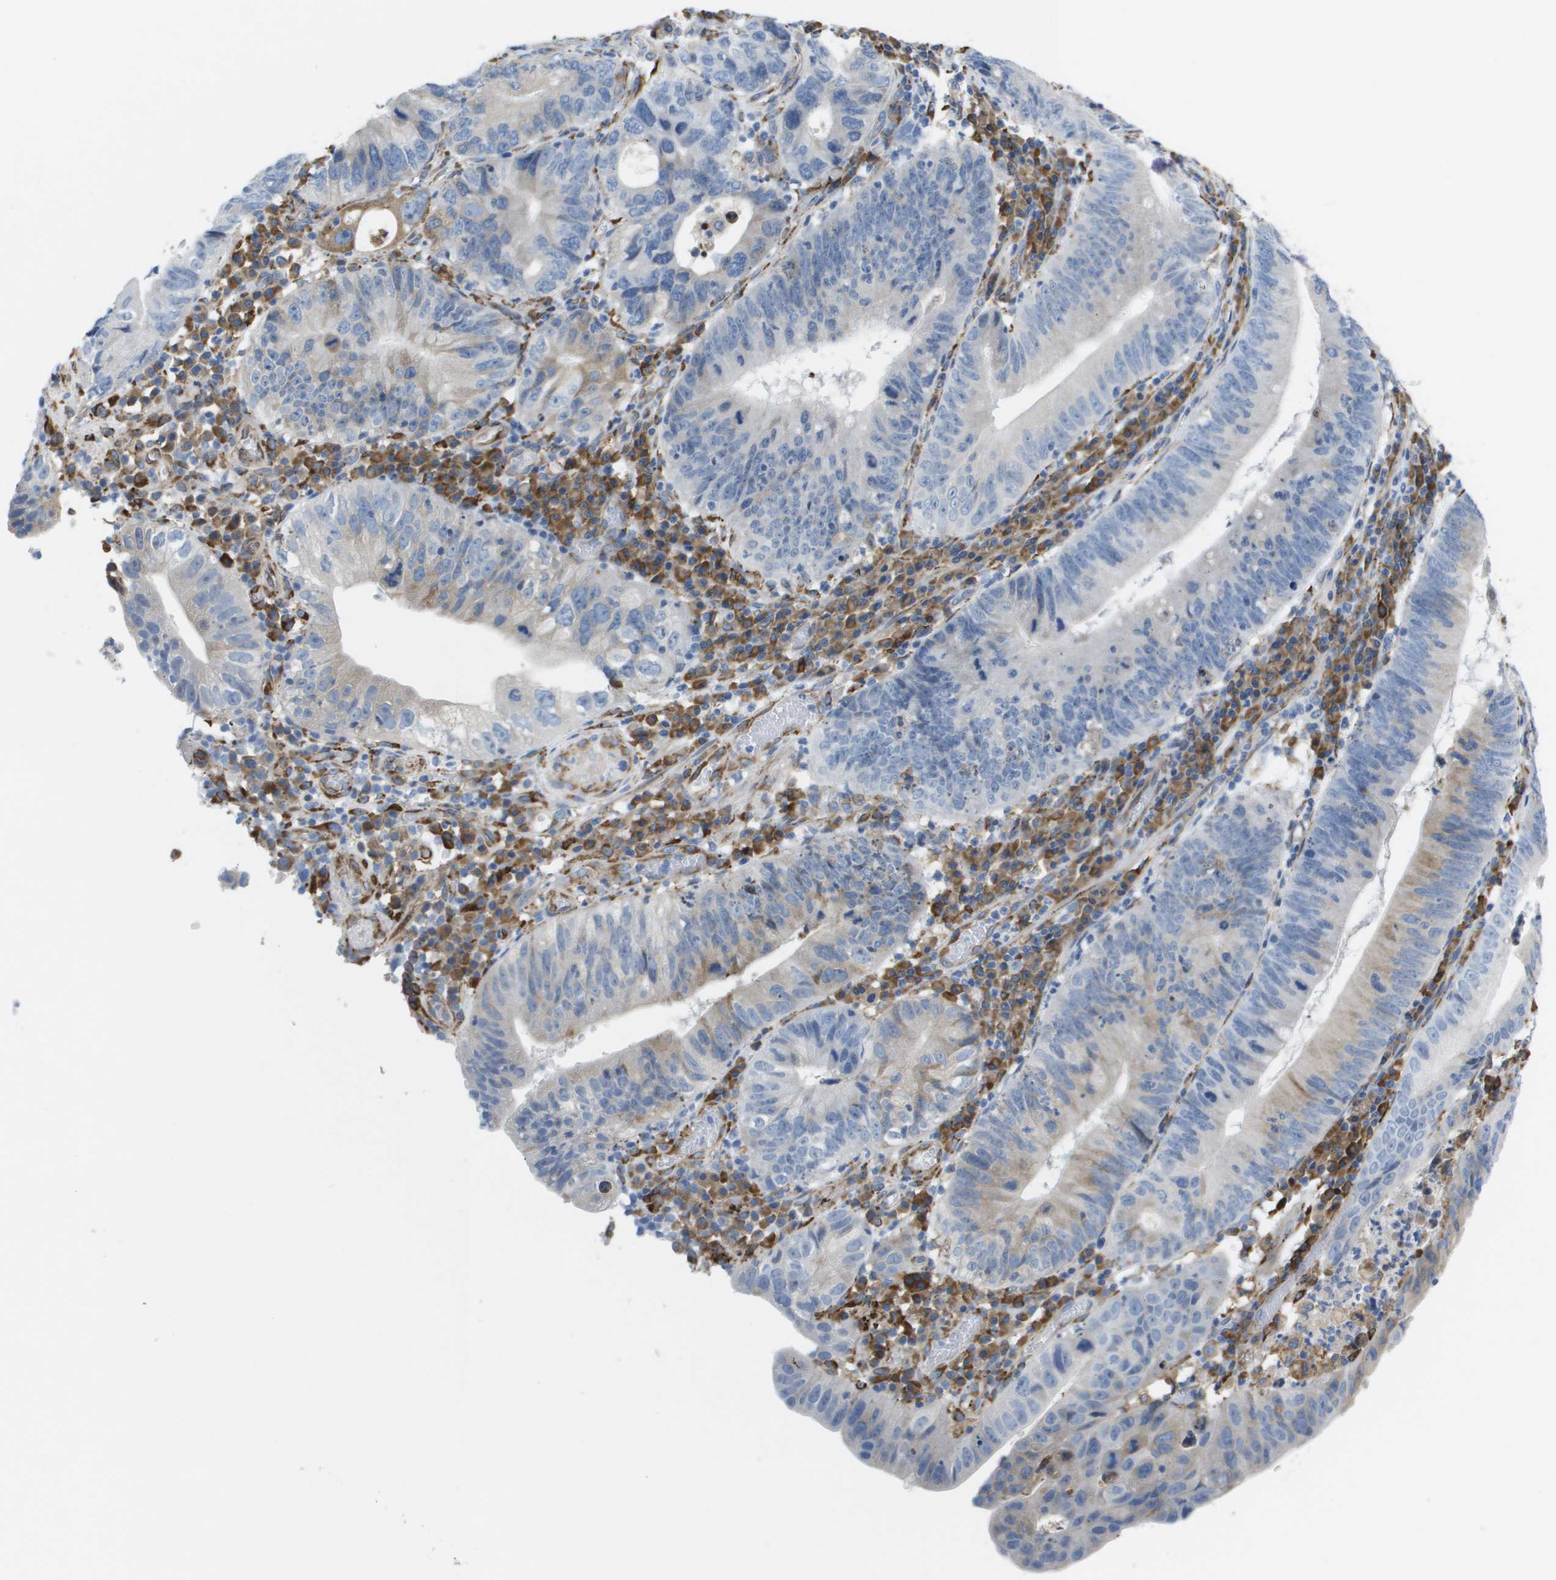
{"staining": {"intensity": "weak", "quantity": "<25%", "location": "cytoplasmic/membranous"}, "tissue": "stomach cancer", "cell_type": "Tumor cells", "image_type": "cancer", "snomed": [{"axis": "morphology", "description": "Adenocarcinoma, NOS"}, {"axis": "topography", "description": "Stomach"}], "caption": "DAB immunohistochemical staining of stomach cancer demonstrates no significant staining in tumor cells.", "gene": "ST3GAL2", "patient": {"sex": "male", "age": 59}}